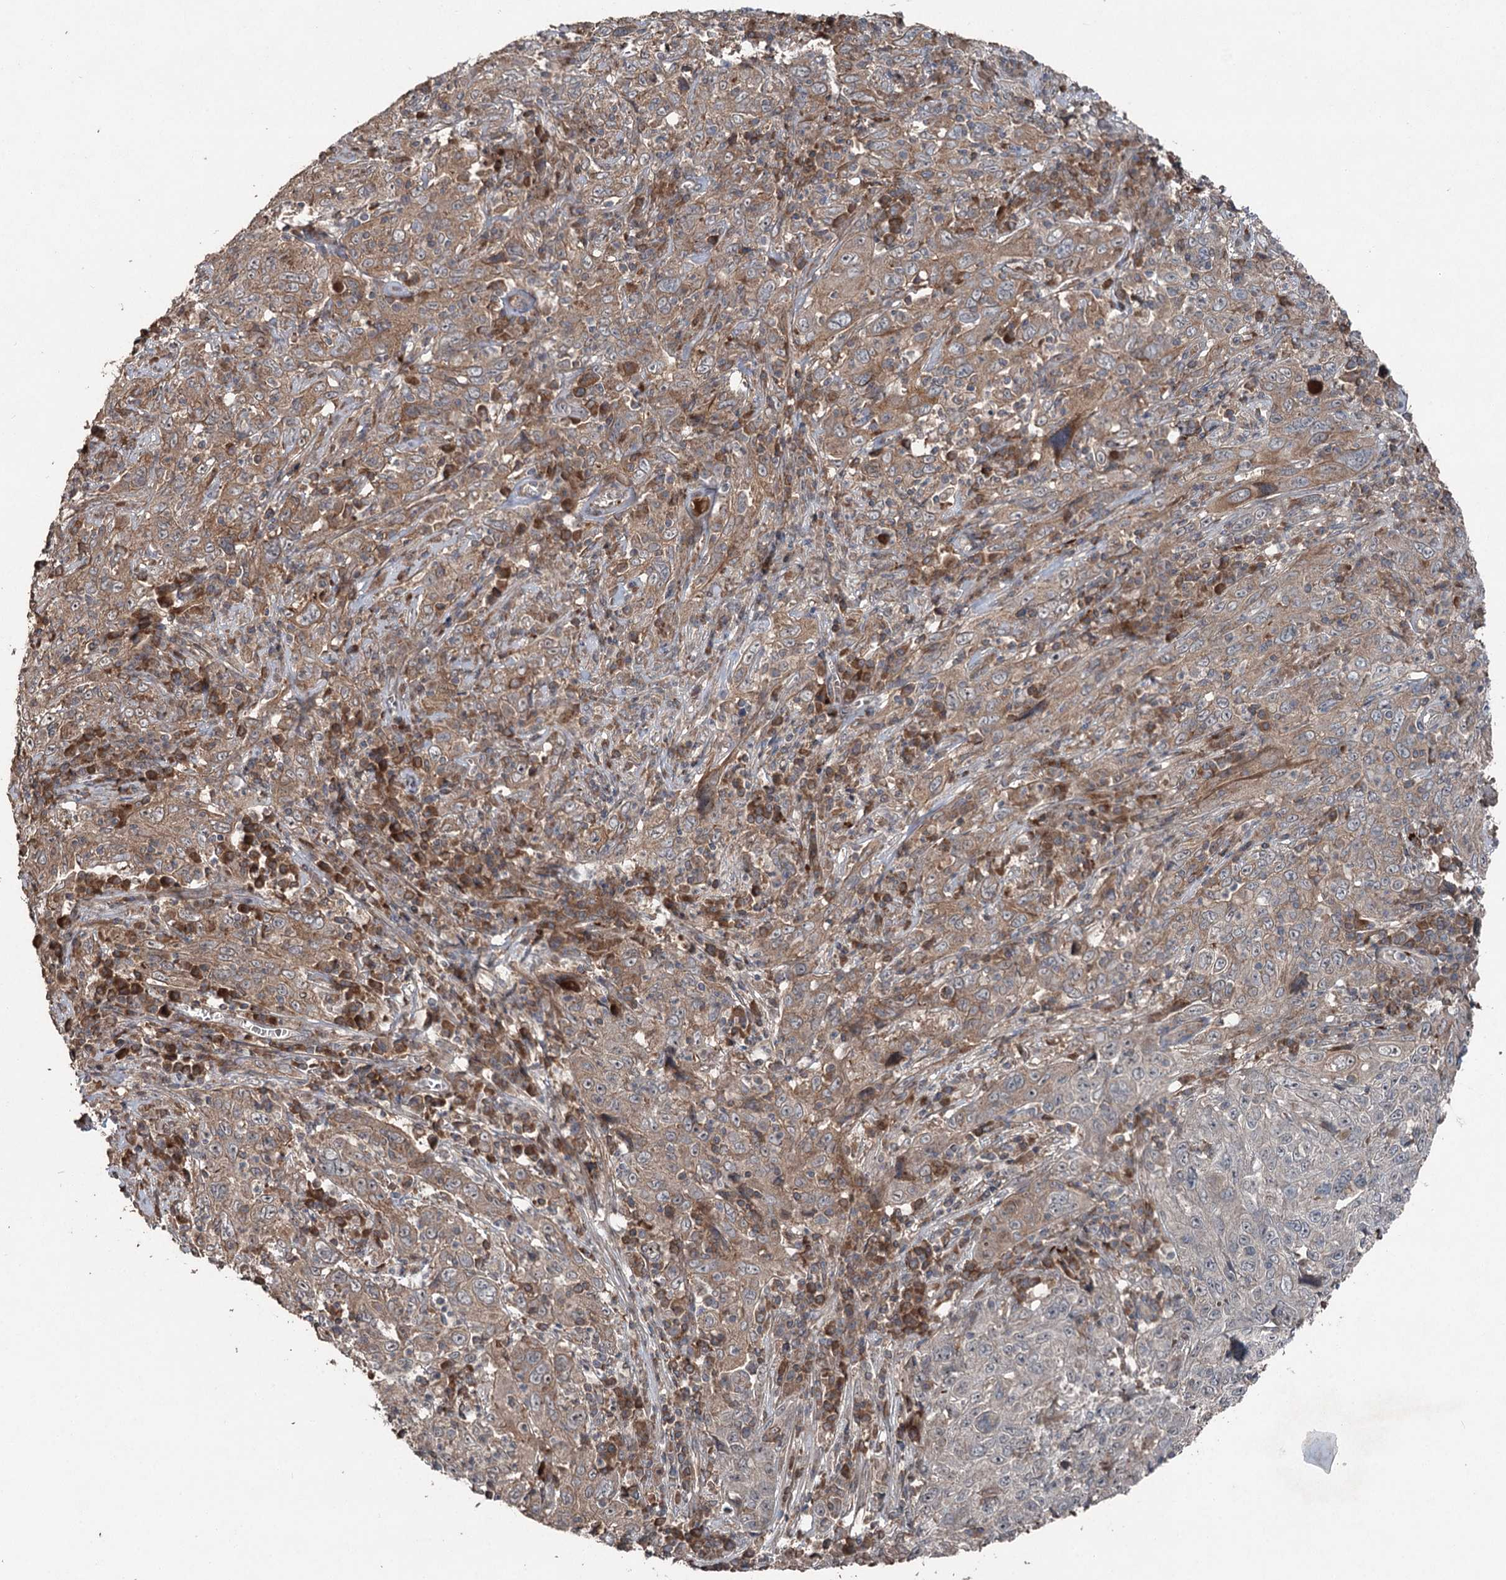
{"staining": {"intensity": "moderate", "quantity": ">75%", "location": "cytoplasmic/membranous"}, "tissue": "cervical cancer", "cell_type": "Tumor cells", "image_type": "cancer", "snomed": [{"axis": "morphology", "description": "Squamous cell carcinoma, NOS"}, {"axis": "topography", "description": "Cervix"}], "caption": "Moderate cytoplasmic/membranous protein expression is appreciated in approximately >75% of tumor cells in cervical cancer. (DAB (3,3'-diaminobenzidine) IHC, brown staining for protein, blue staining for nuclei).", "gene": "MAPK8IP2", "patient": {"sex": "female", "age": 46}}